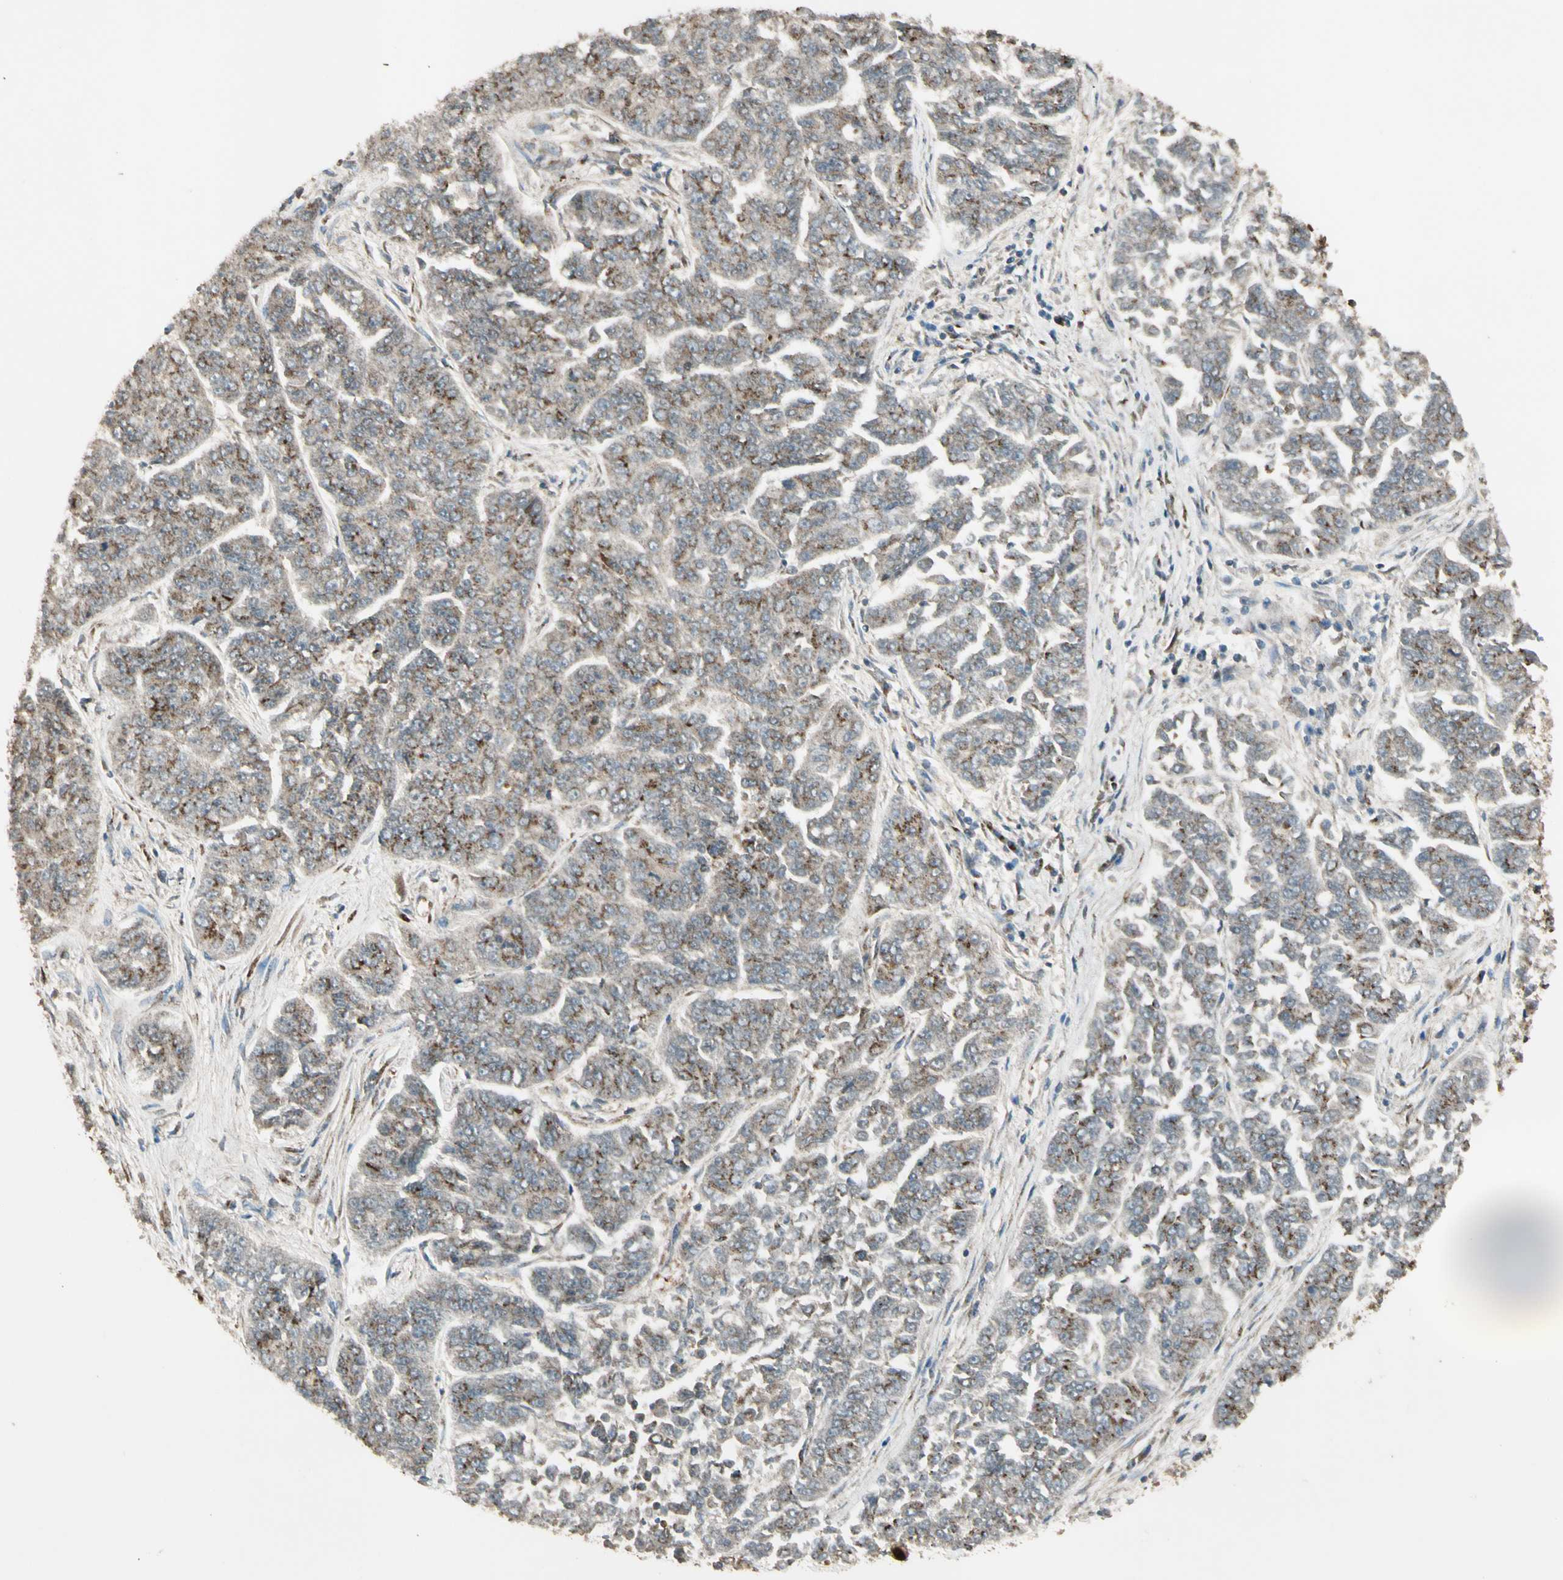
{"staining": {"intensity": "moderate", "quantity": "<25%", "location": "cytoplasmic/membranous"}, "tissue": "lung cancer", "cell_type": "Tumor cells", "image_type": "cancer", "snomed": [{"axis": "morphology", "description": "Adenocarcinoma, NOS"}, {"axis": "topography", "description": "Lung"}], "caption": "Immunohistochemical staining of lung adenocarcinoma shows low levels of moderate cytoplasmic/membranous staining in about <25% of tumor cells.", "gene": "GCK", "patient": {"sex": "male", "age": 84}}